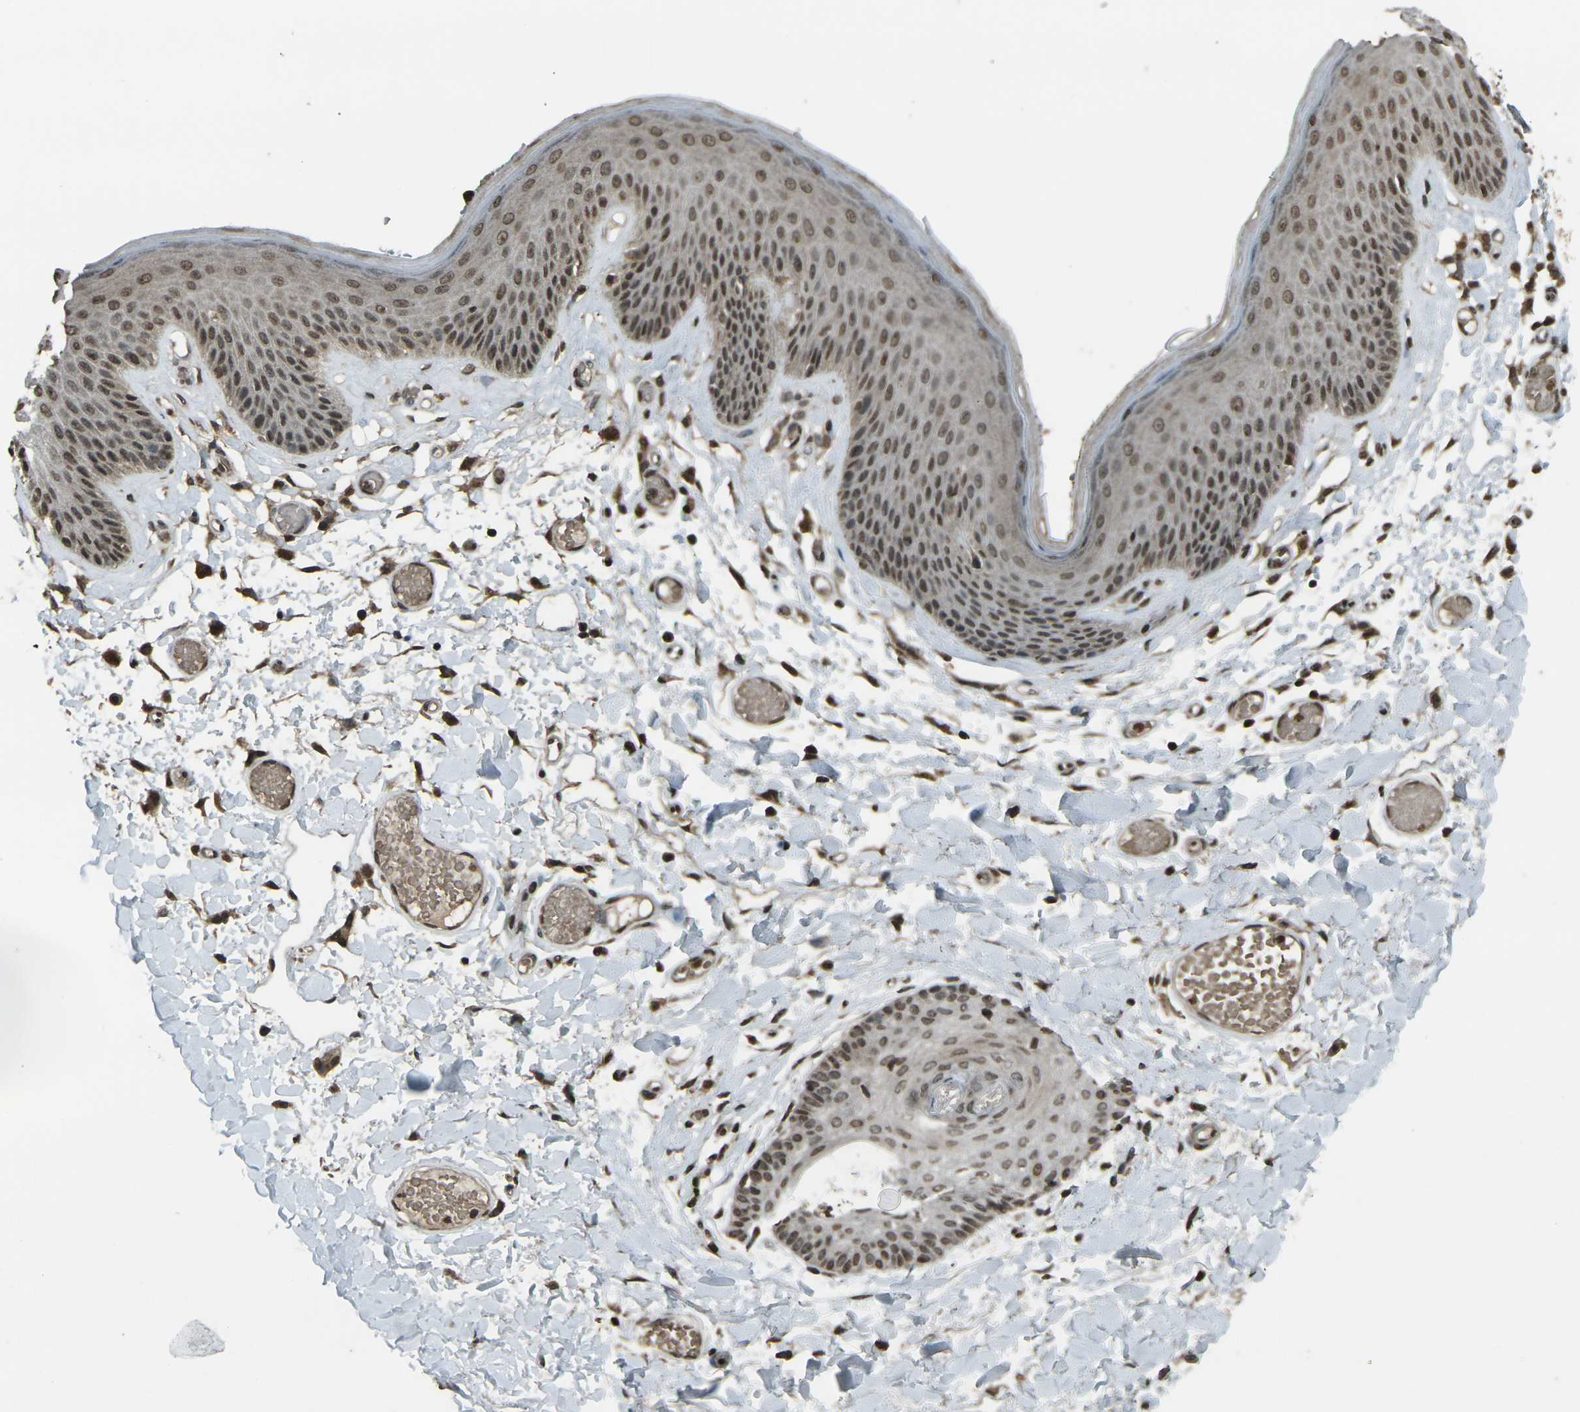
{"staining": {"intensity": "moderate", "quantity": ">75%", "location": "nuclear"}, "tissue": "skin", "cell_type": "Epidermal cells", "image_type": "normal", "snomed": [{"axis": "morphology", "description": "Normal tissue, NOS"}, {"axis": "topography", "description": "Vulva"}], "caption": "This histopathology image exhibits immunohistochemistry staining of unremarkable human skin, with medium moderate nuclear expression in approximately >75% of epidermal cells.", "gene": "PRPF8", "patient": {"sex": "female", "age": 73}}